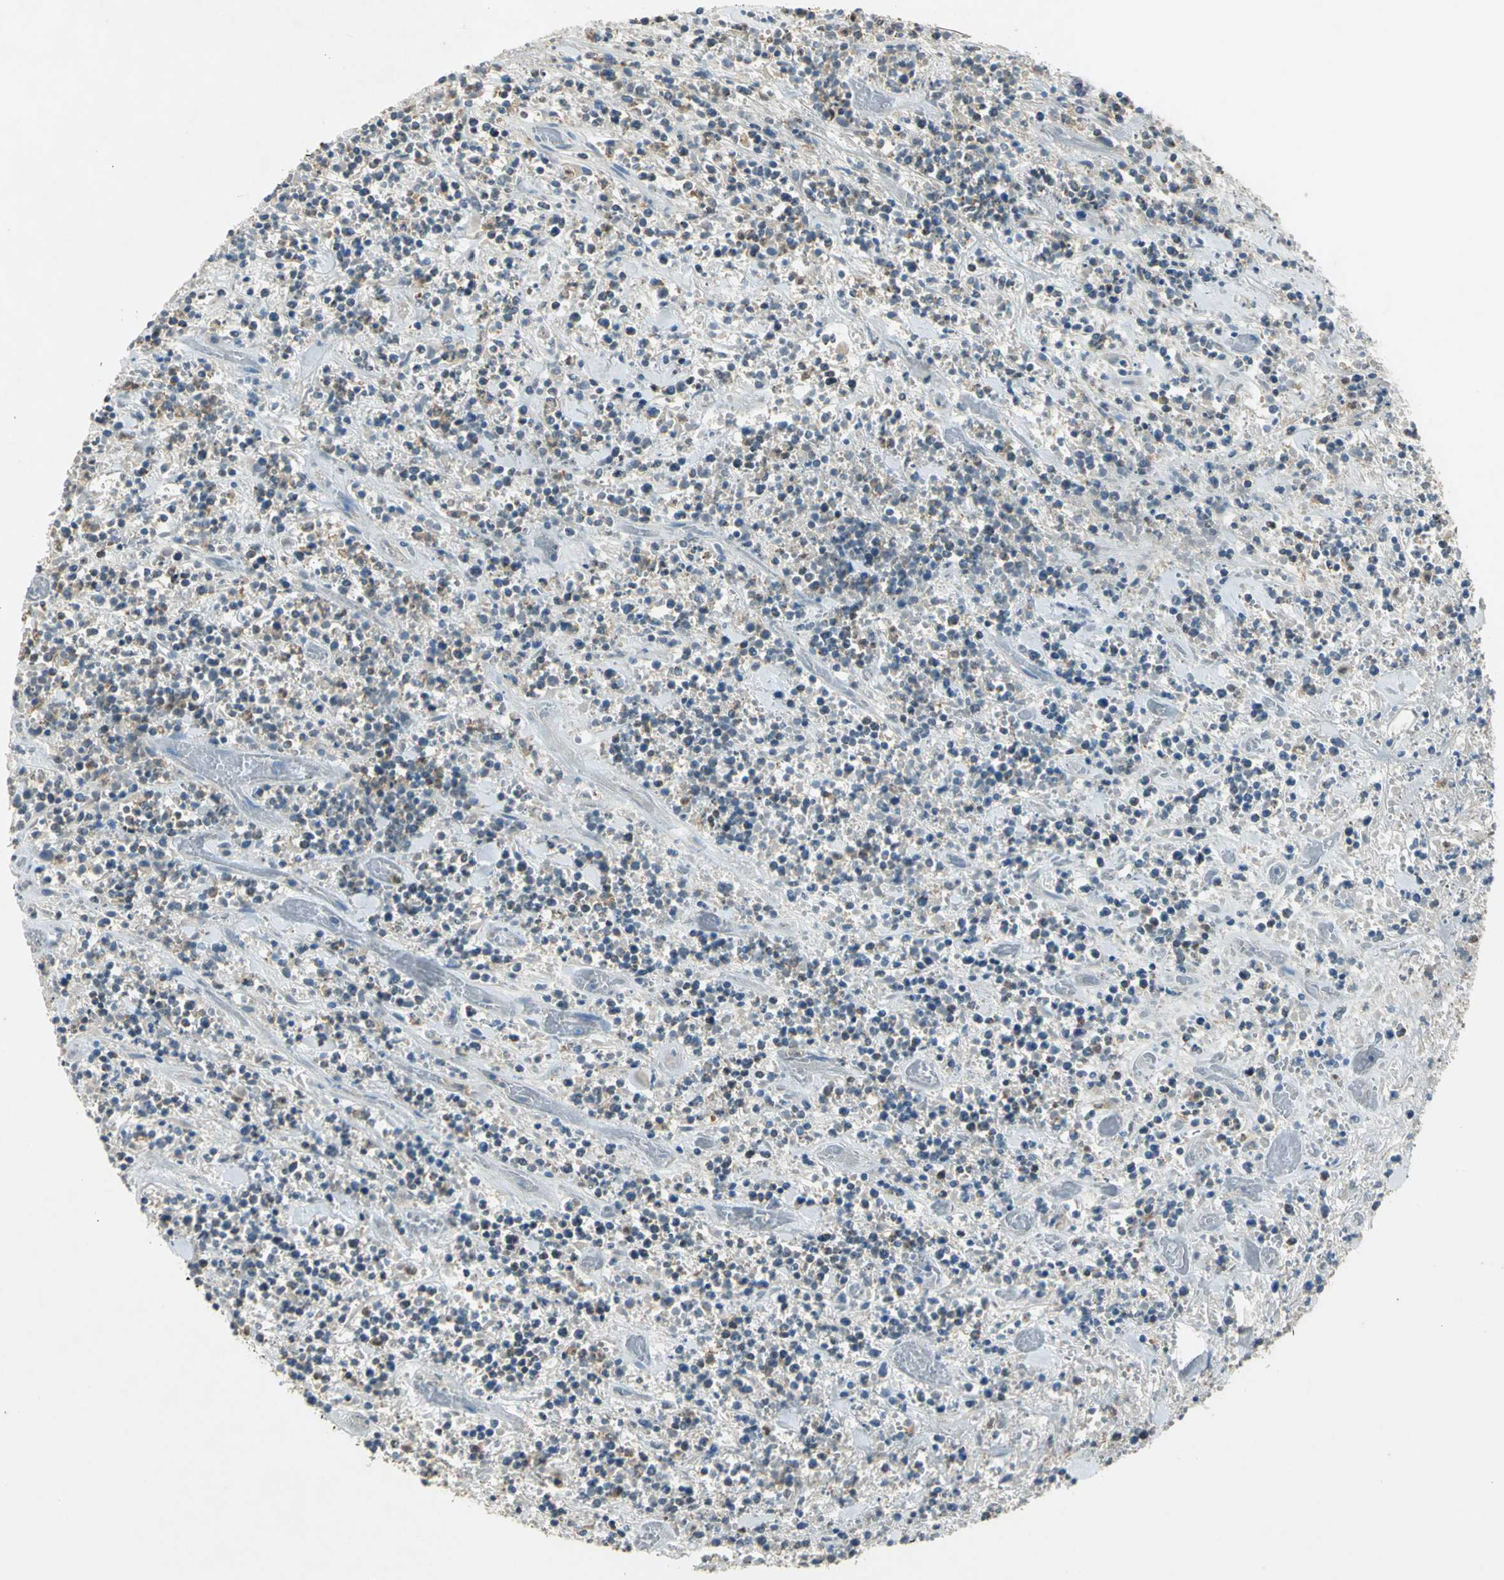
{"staining": {"intensity": "weak", "quantity": "<25%", "location": "cytoplasmic/membranous"}, "tissue": "lymphoma", "cell_type": "Tumor cells", "image_type": "cancer", "snomed": [{"axis": "morphology", "description": "Malignant lymphoma, non-Hodgkin's type, High grade"}, {"axis": "topography", "description": "Soft tissue"}], "caption": "IHC of human high-grade malignant lymphoma, non-Hodgkin's type exhibits no positivity in tumor cells. The staining was performed using DAB to visualize the protein expression in brown, while the nuclei were stained in blue with hematoxylin (Magnification: 20x).", "gene": "BIRC2", "patient": {"sex": "male", "age": 18}}